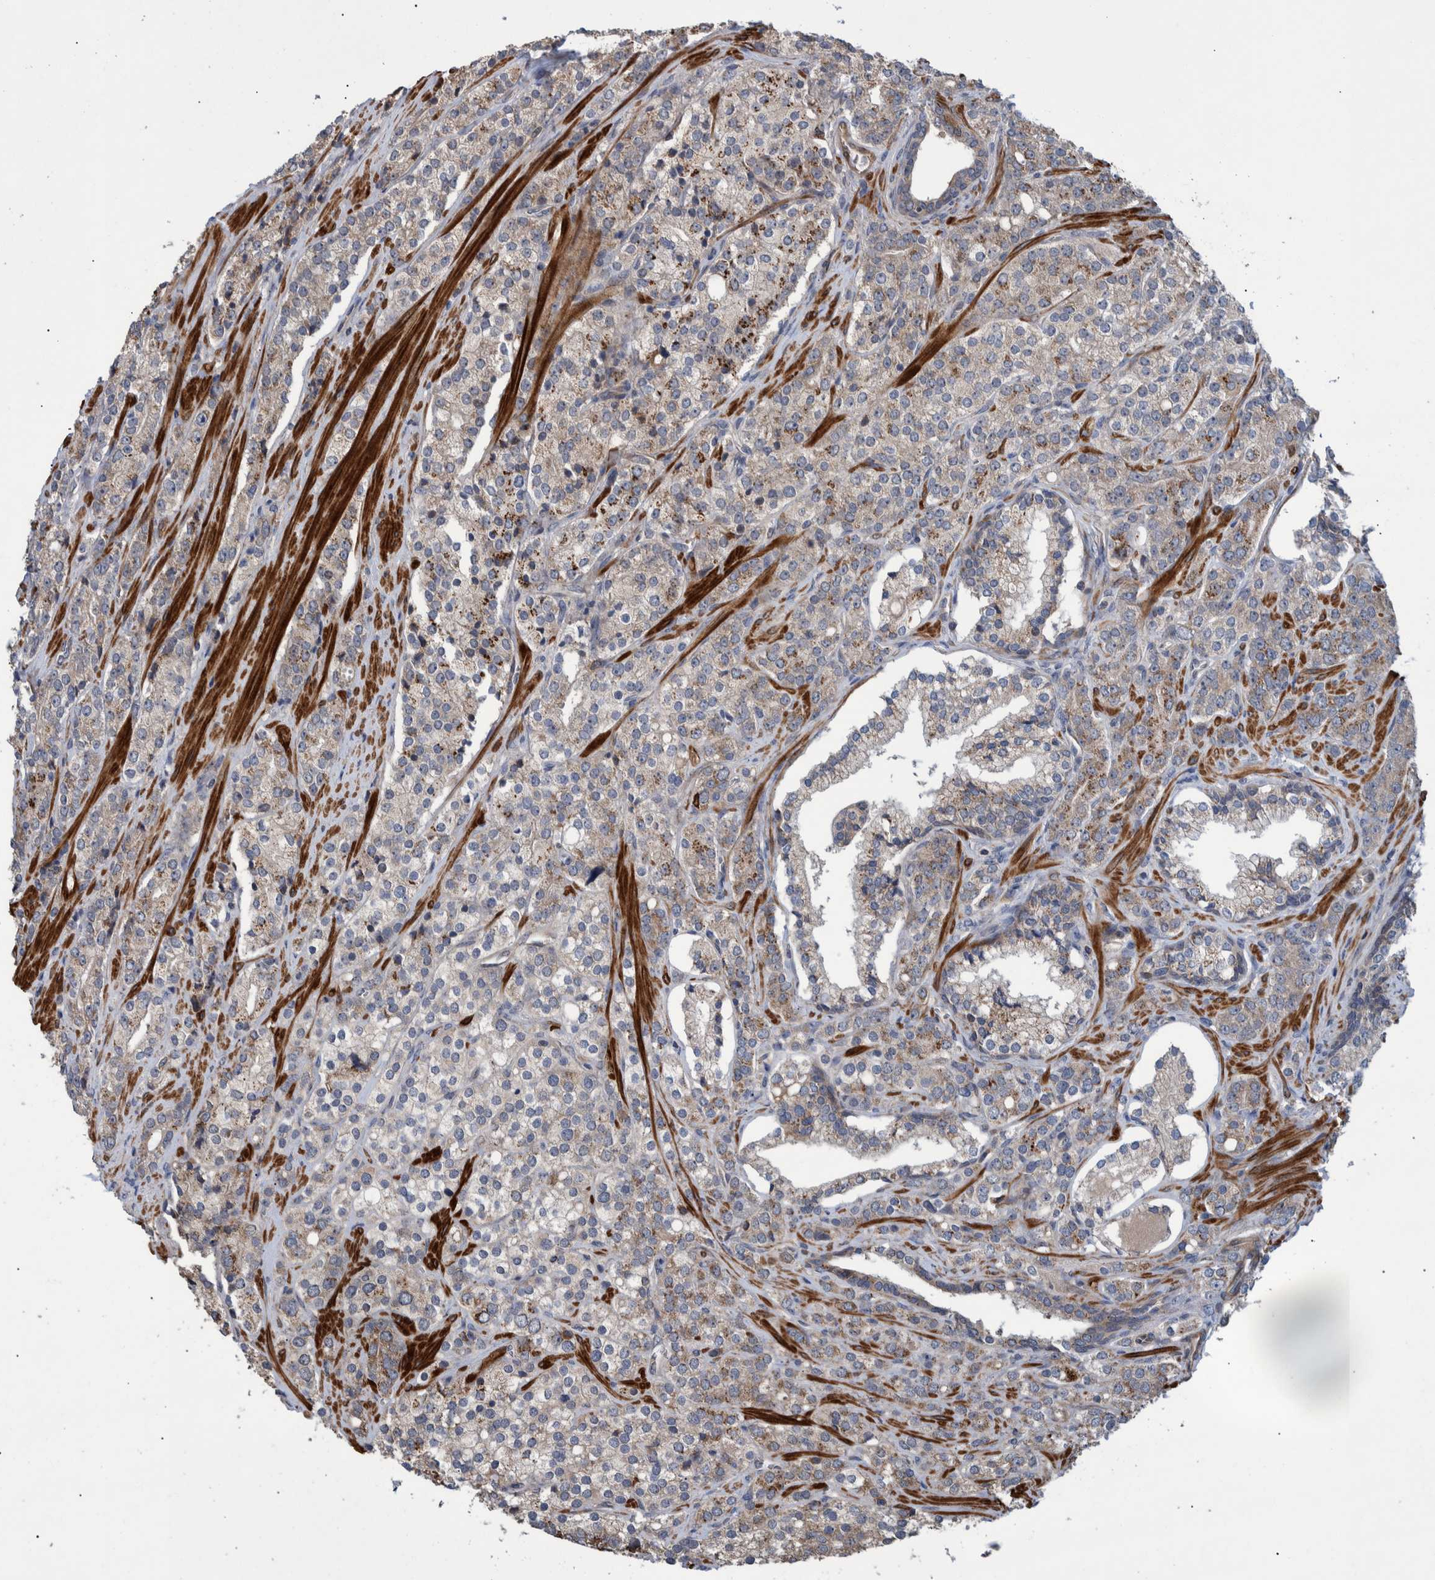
{"staining": {"intensity": "weak", "quantity": ">75%", "location": "cytoplasmic/membranous"}, "tissue": "prostate cancer", "cell_type": "Tumor cells", "image_type": "cancer", "snomed": [{"axis": "morphology", "description": "Adenocarcinoma, High grade"}, {"axis": "topography", "description": "Prostate"}], "caption": "Immunohistochemical staining of prostate cancer demonstrates low levels of weak cytoplasmic/membranous staining in about >75% of tumor cells.", "gene": "B3GNTL1", "patient": {"sex": "male", "age": 71}}